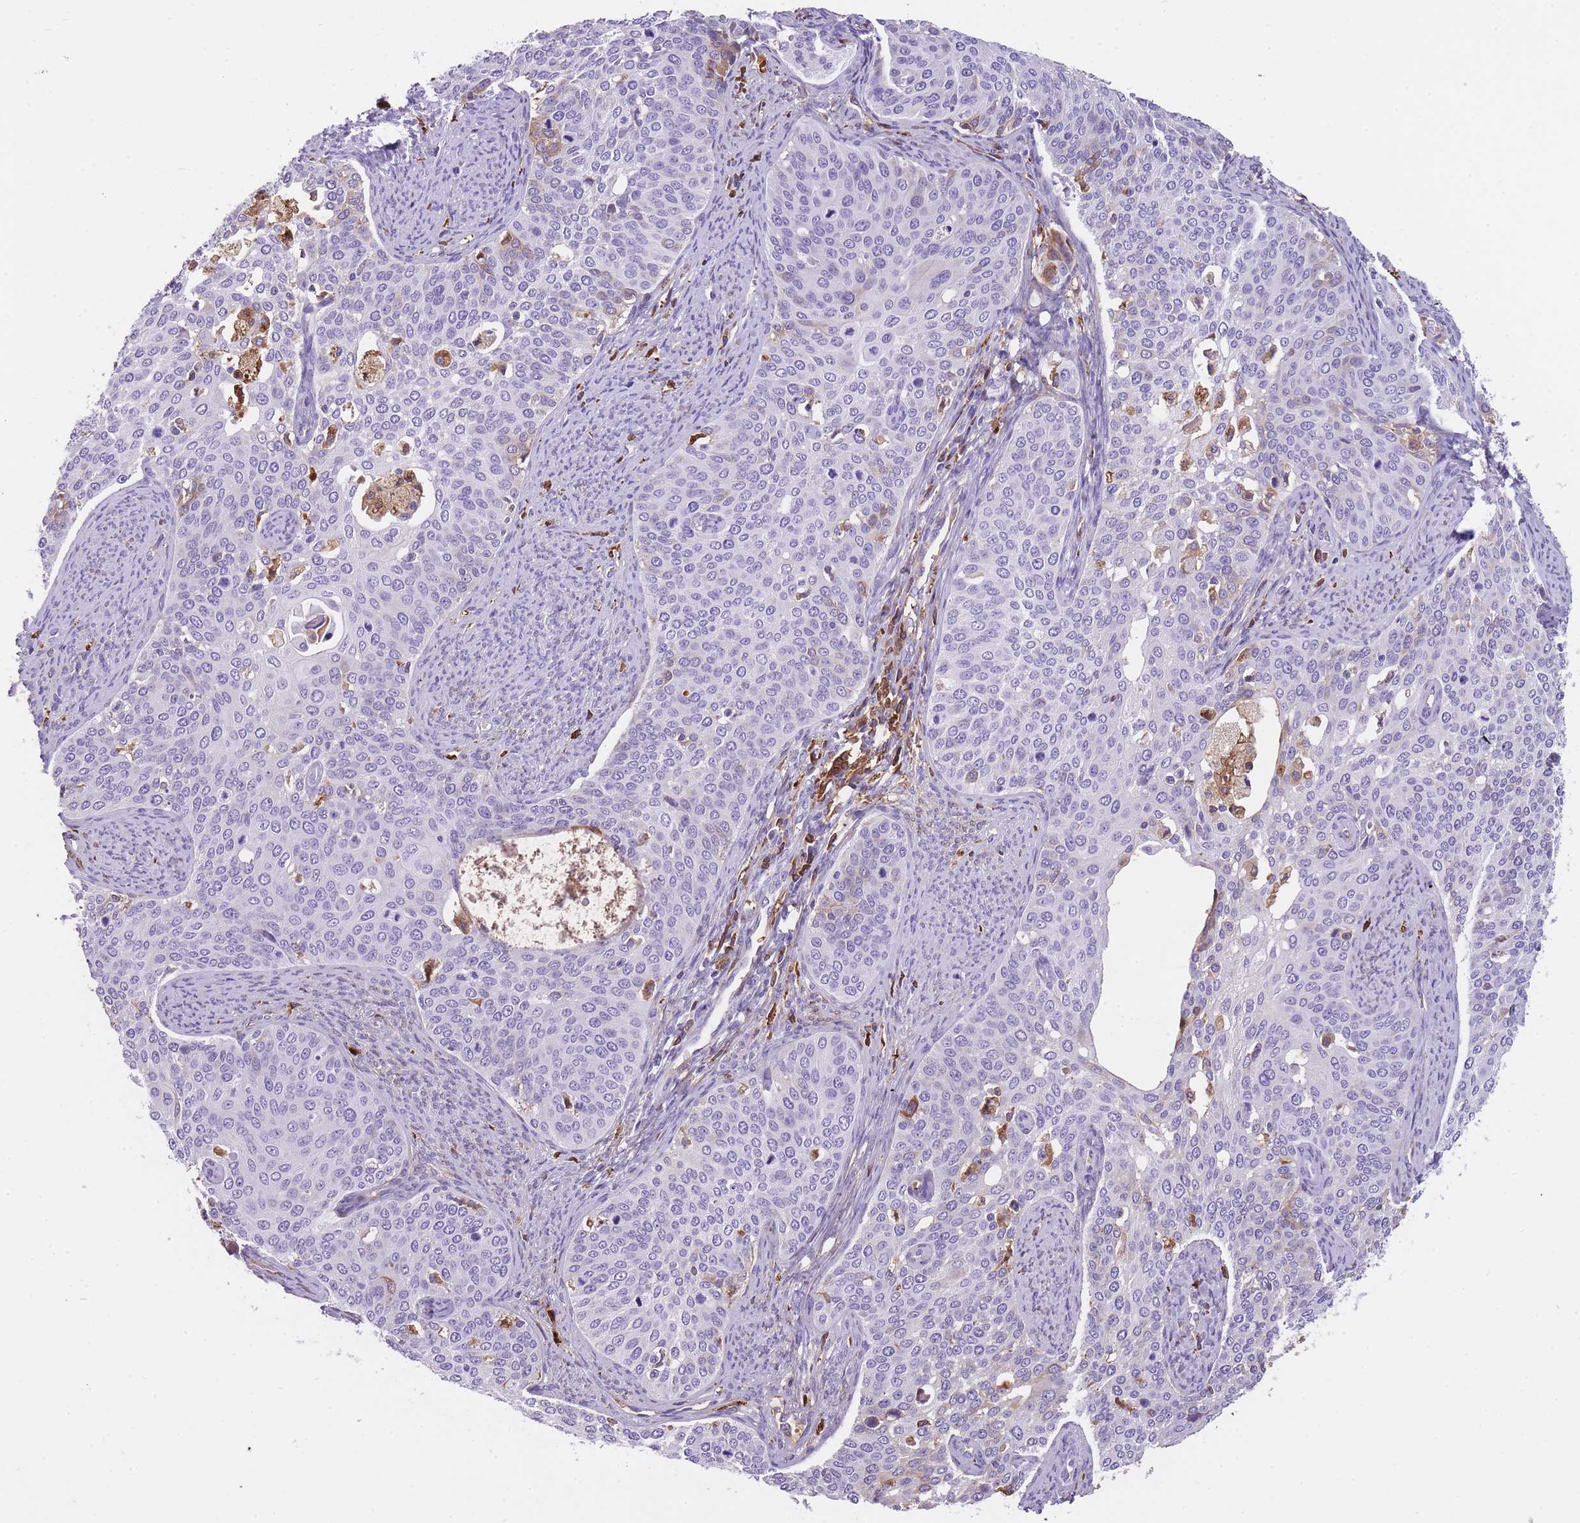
{"staining": {"intensity": "weak", "quantity": "25%-75%", "location": "cytoplasmic/membranous"}, "tissue": "cervical cancer", "cell_type": "Tumor cells", "image_type": "cancer", "snomed": [{"axis": "morphology", "description": "Squamous cell carcinoma, NOS"}, {"axis": "topography", "description": "Cervix"}], "caption": "Tumor cells display weak cytoplasmic/membranous staining in approximately 25%-75% of cells in squamous cell carcinoma (cervical).", "gene": "GNAT1", "patient": {"sex": "female", "age": 44}}